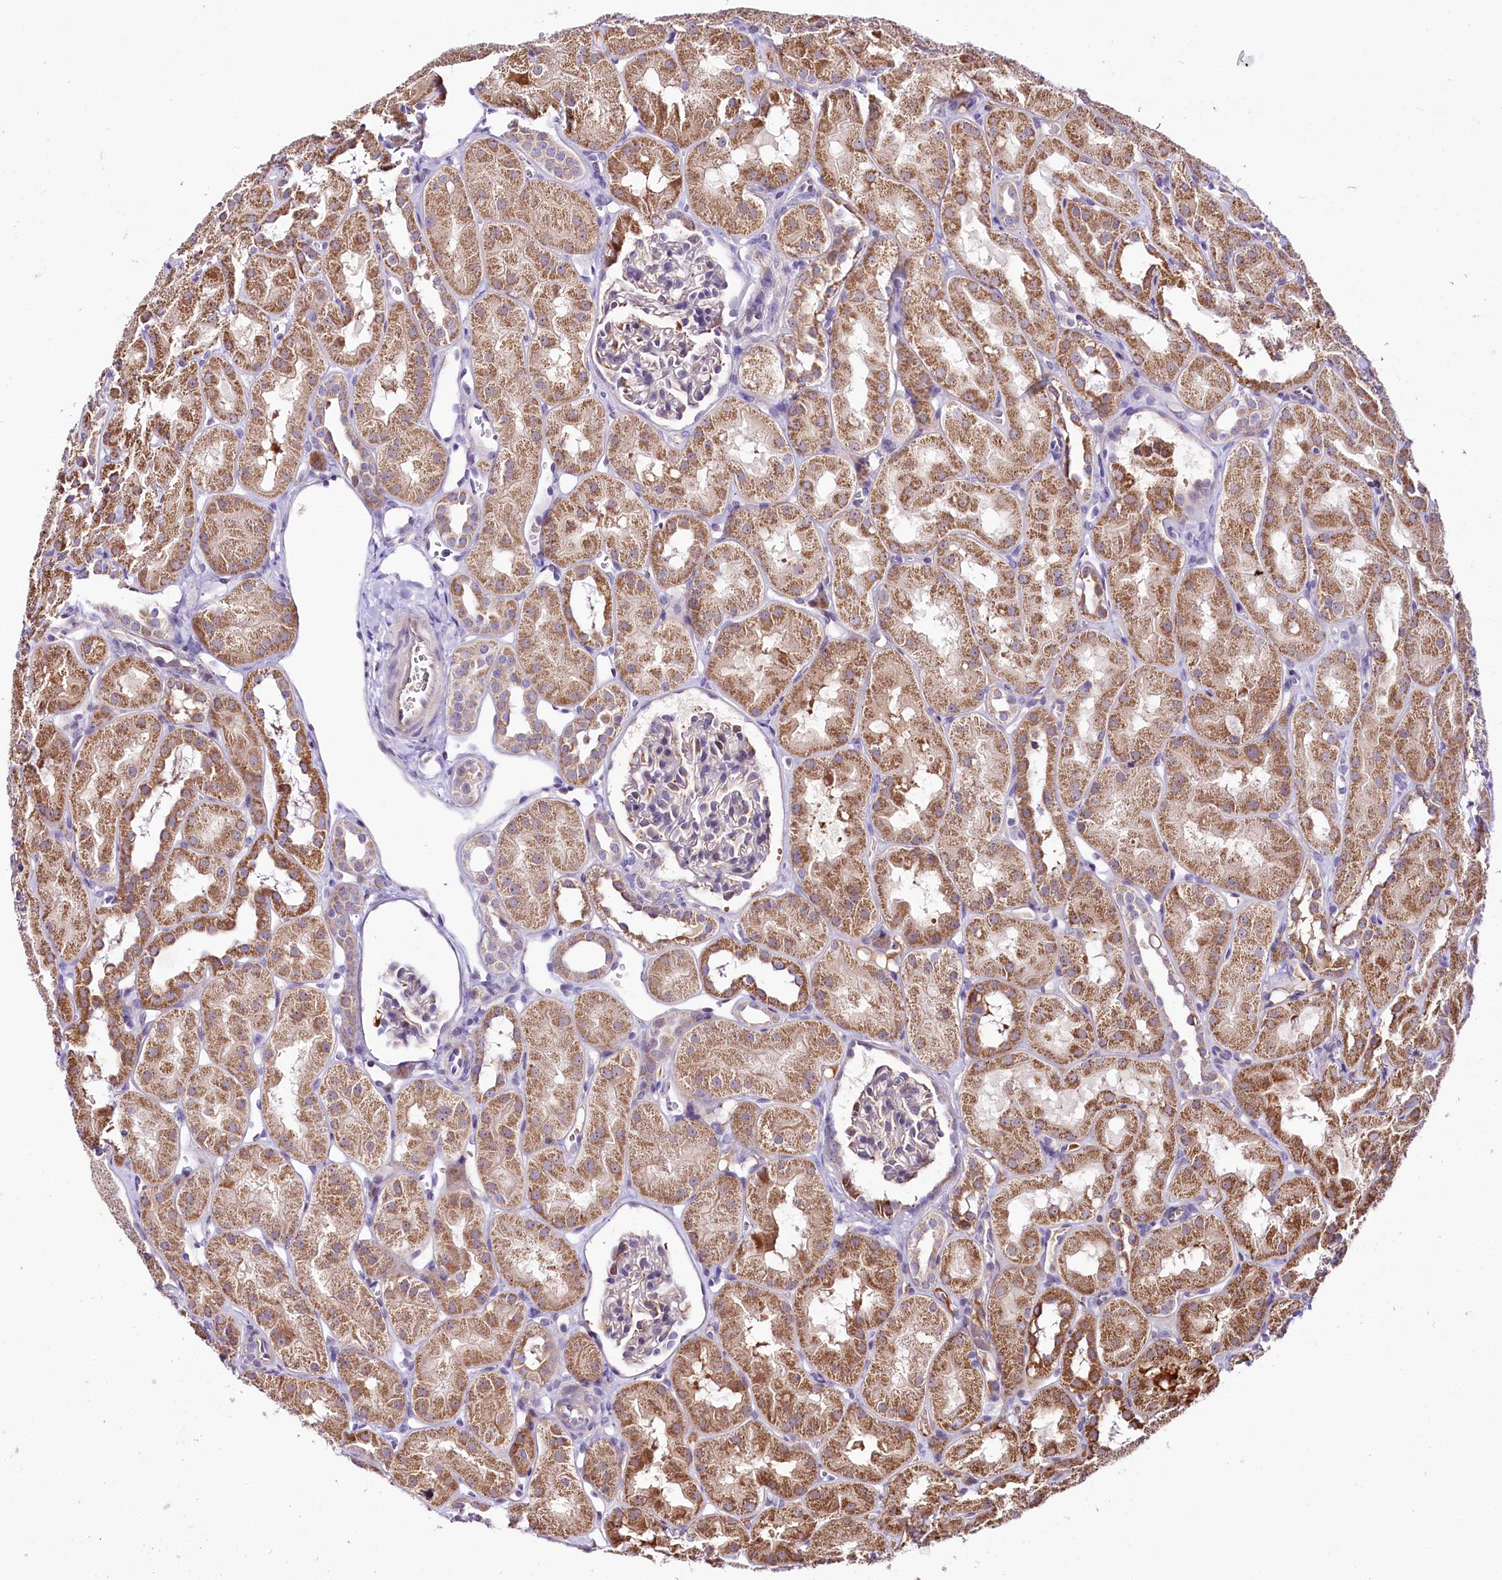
{"staining": {"intensity": "negative", "quantity": "none", "location": "none"}, "tissue": "kidney", "cell_type": "Cells in glomeruli", "image_type": "normal", "snomed": [{"axis": "morphology", "description": "Normal tissue, NOS"}, {"axis": "topography", "description": "Kidney"}, {"axis": "topography", "description": "Urinary bladder"}], "caption": "High power microscopy photomicrograph of an IHC histopathology image of unremarkable kidney, revealing no significant positivity in cells in glomeruli. (DAB (3,3'-diaminobenzidine) IHC with hematoxylin counter stain).", "gene": "ST7", "patient": {"sex": "male", "age": 16}}